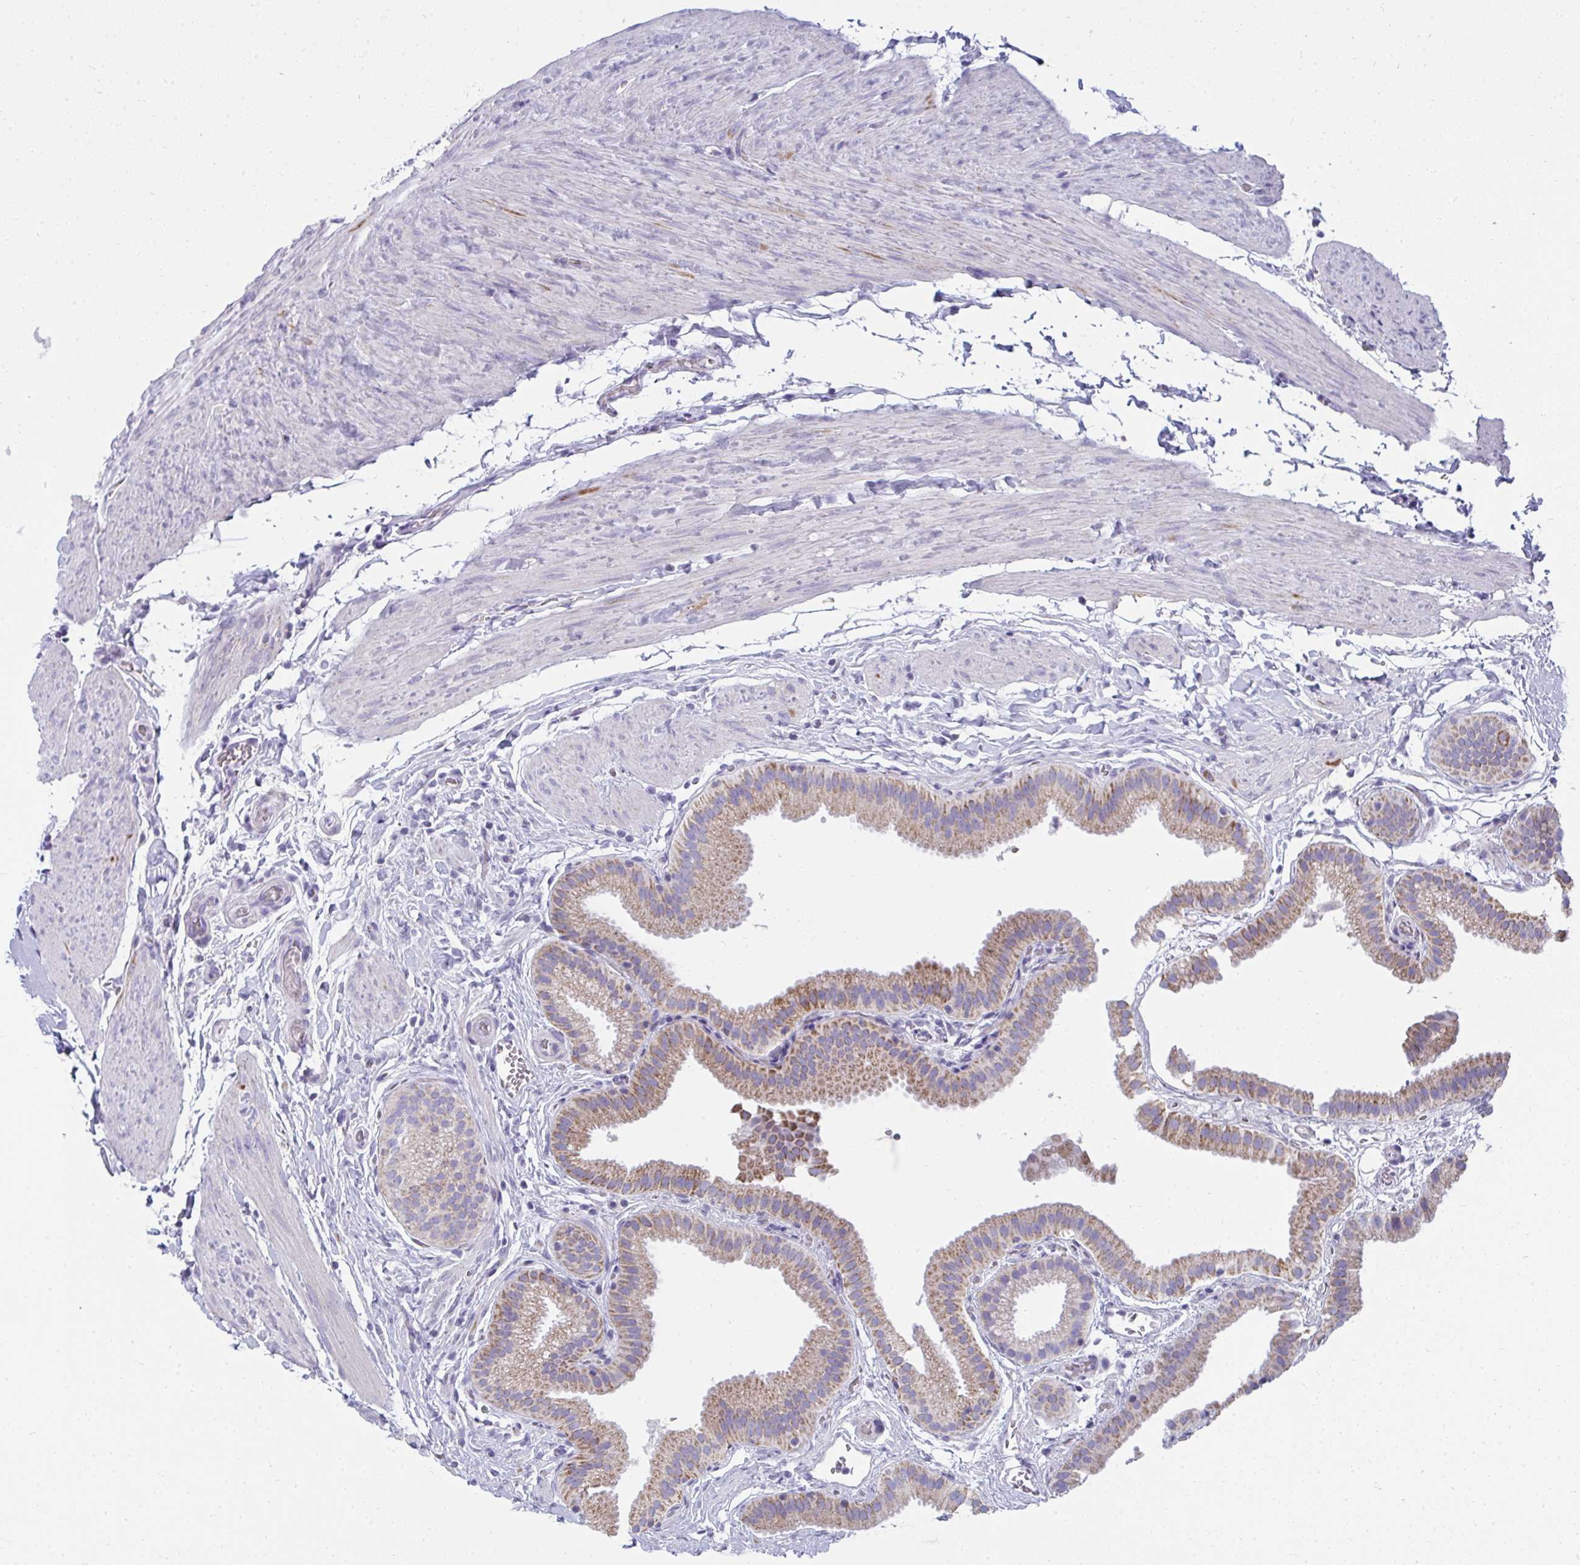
{"staining": {"intensity": "moderate", "quantity": "25%-75%", "location": "cytoplasmic/membranous"}, "tissue": "gallbladder", "cell_type": "Glandular cells", "image_type": "normal", "snomed": [{"axis": "morphology", "description": "Normal tissue, NOS"}, {"axis": "topography", "description": "Gallbladder"}], "caption": "Glandular cells display medium levels of moderate cytoplasmic/membranous expression in approximately 25%-75% of cells in unremarkable human gallbladder. (brown staining indicates protein expression, while blue staining denotes nuclei).", "gene": "SLC6A1", "patient": {"sex": "female", "age": 63}}